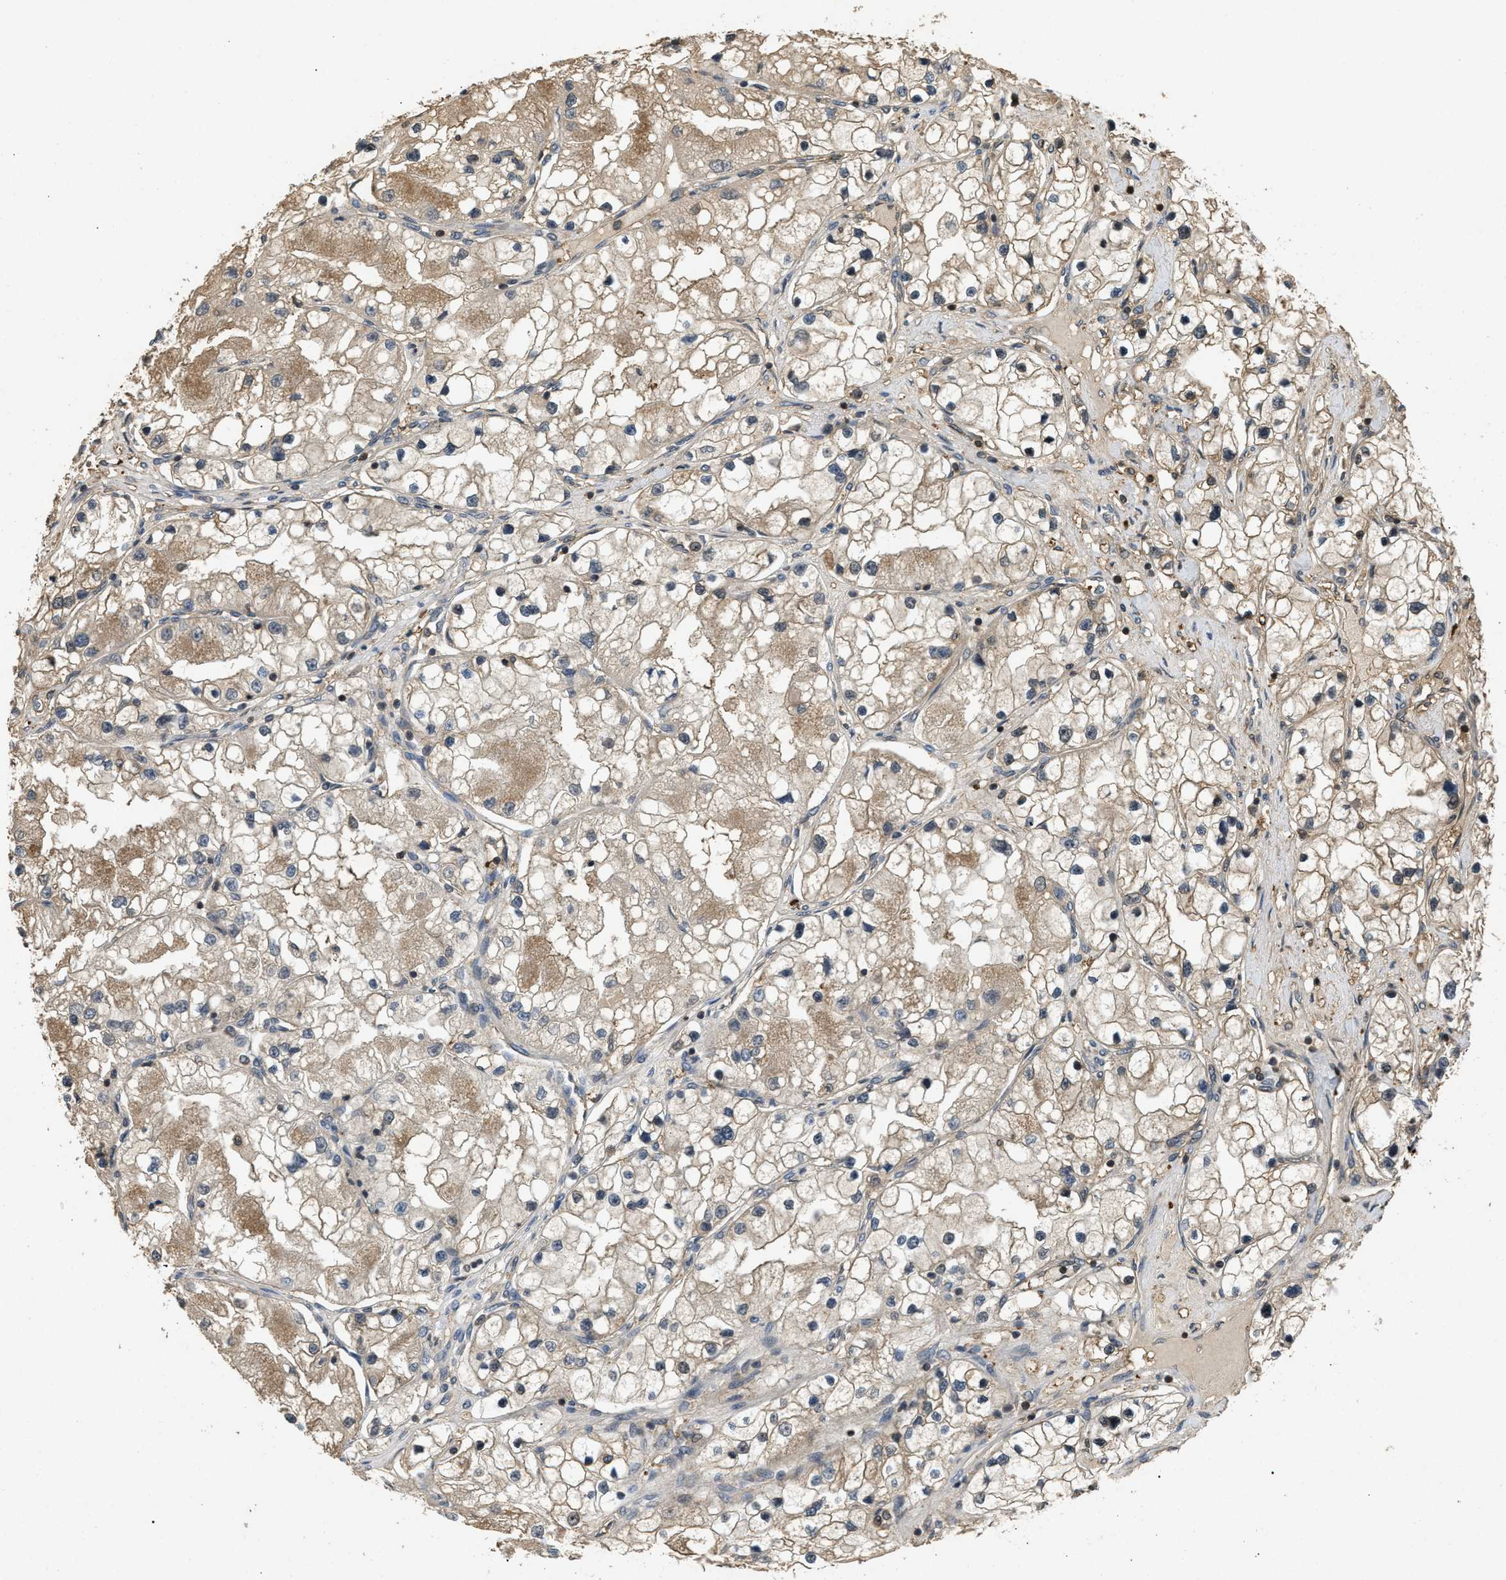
{"staining": {"intensity": "weak", "quantity": ">75%", "location": "cytoplasmic/membranous"}, "tissue": "renal cancer", "cell_type": "Tumor cells", "image_type": "cancer", "snomed": [{"axis": "morphology", "description": "Adenocarcinoma, NOS"}, {"axis": "topography", "description": "Kidney"}], "caption": "There is low levels of weak cytoplasmic/membranous positivity in tumor cells of adenocarcinoma (renal), as demonstrated by immunohistochemical staining (brown color).", "gene": "ARHGDIA", "patient": {"sex": "male", "age": 68}}